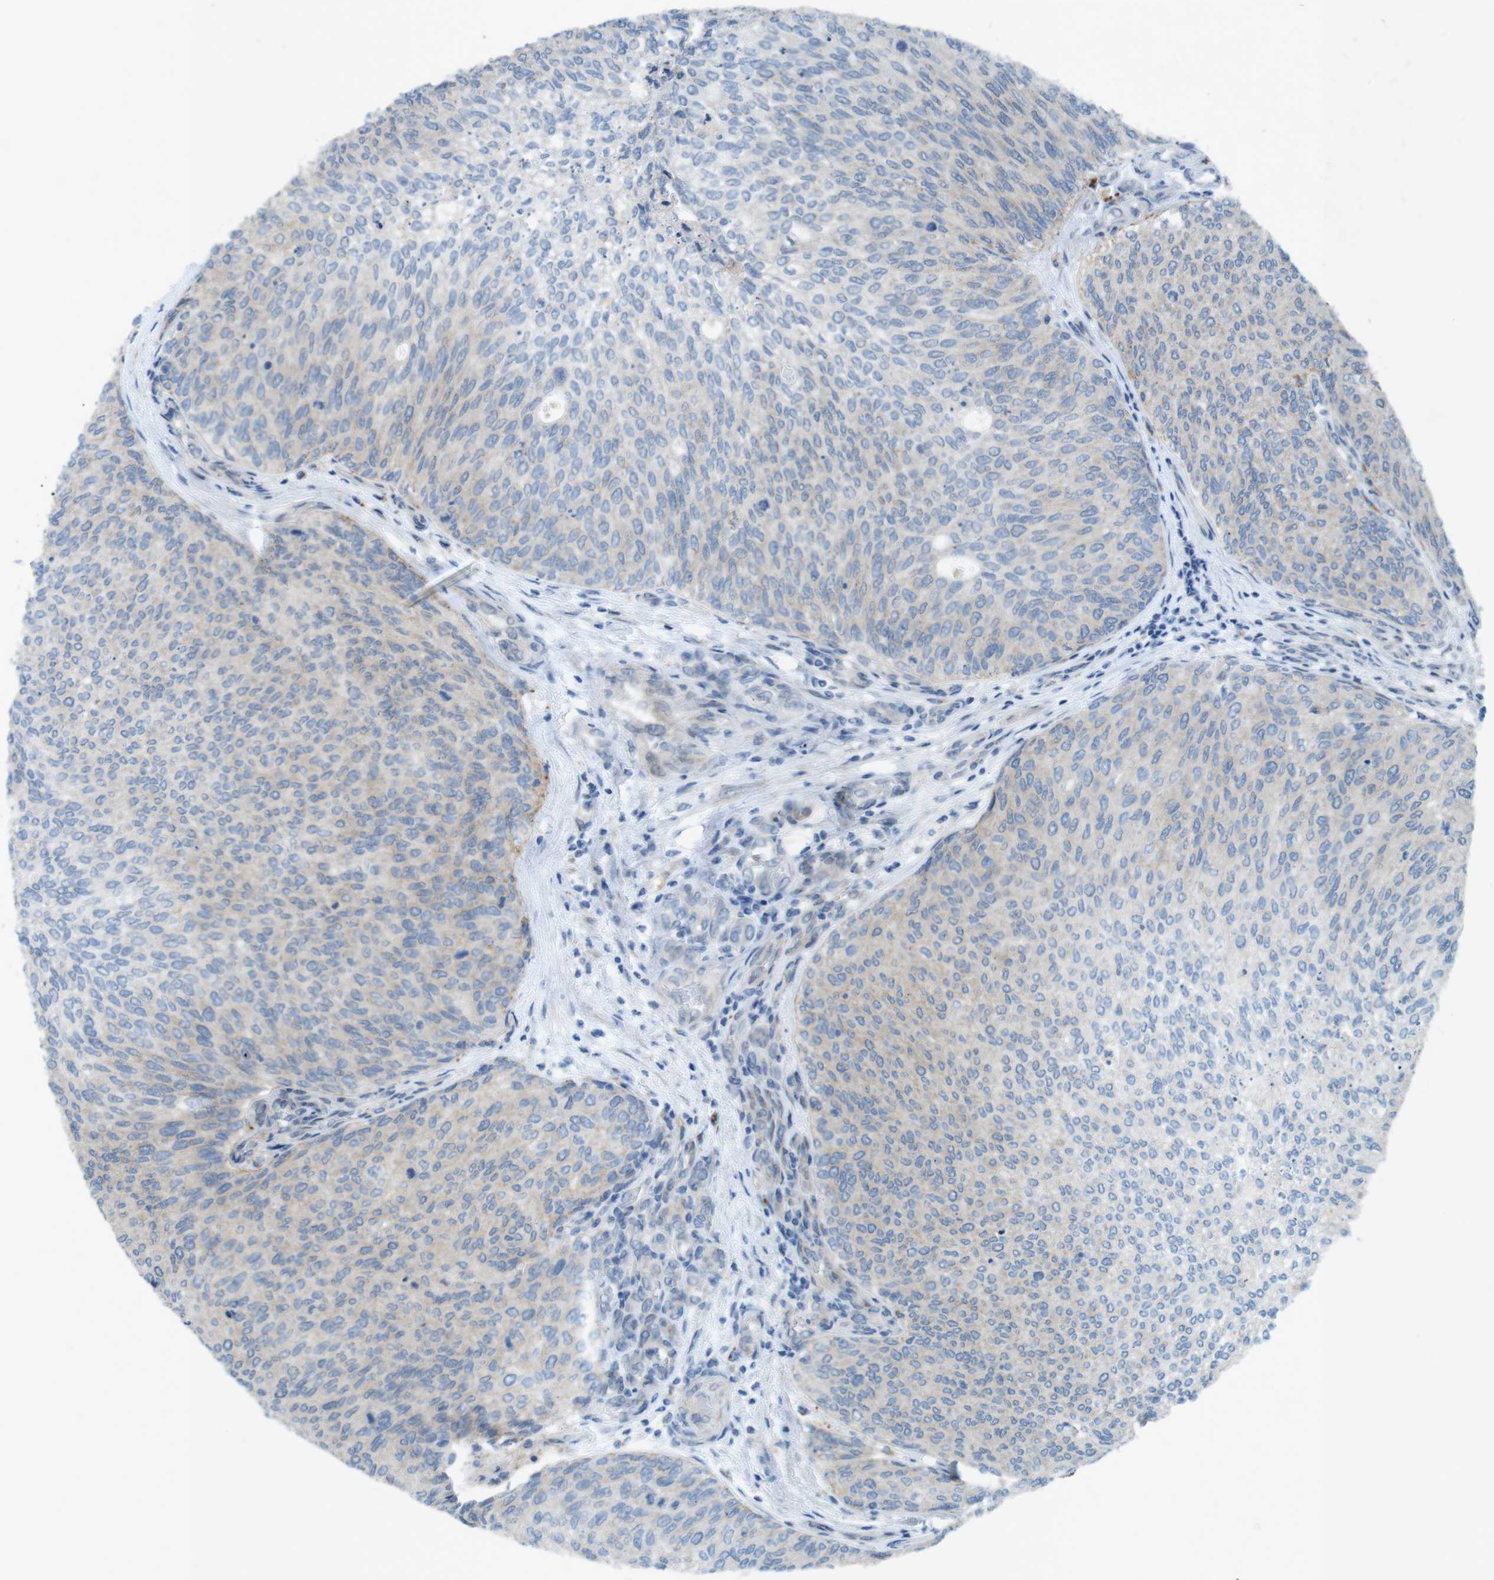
{"staining": {"intensity": "weak", "quantity": "25%-75%", "location": "cytoplasmic/membranous"}, "tissue": "urothelial cancer", "cell_type": "Tumor cells", "image_type": "cancer", "snomed": [{"axis": "morphology", "description": "Urothelial carcinoma, Low grade"}, {"axis": "topography", "description": "Urinary bladder"}], "caption": "This photomicrograph exhibits immunohistochemistry staining of urothelial cancer, with low weak cytoplasmic/membranous expression in about 25%-75% of tumor cells.", "gene": "TYW1", "patient": {"sex": "female", "age": 79}}